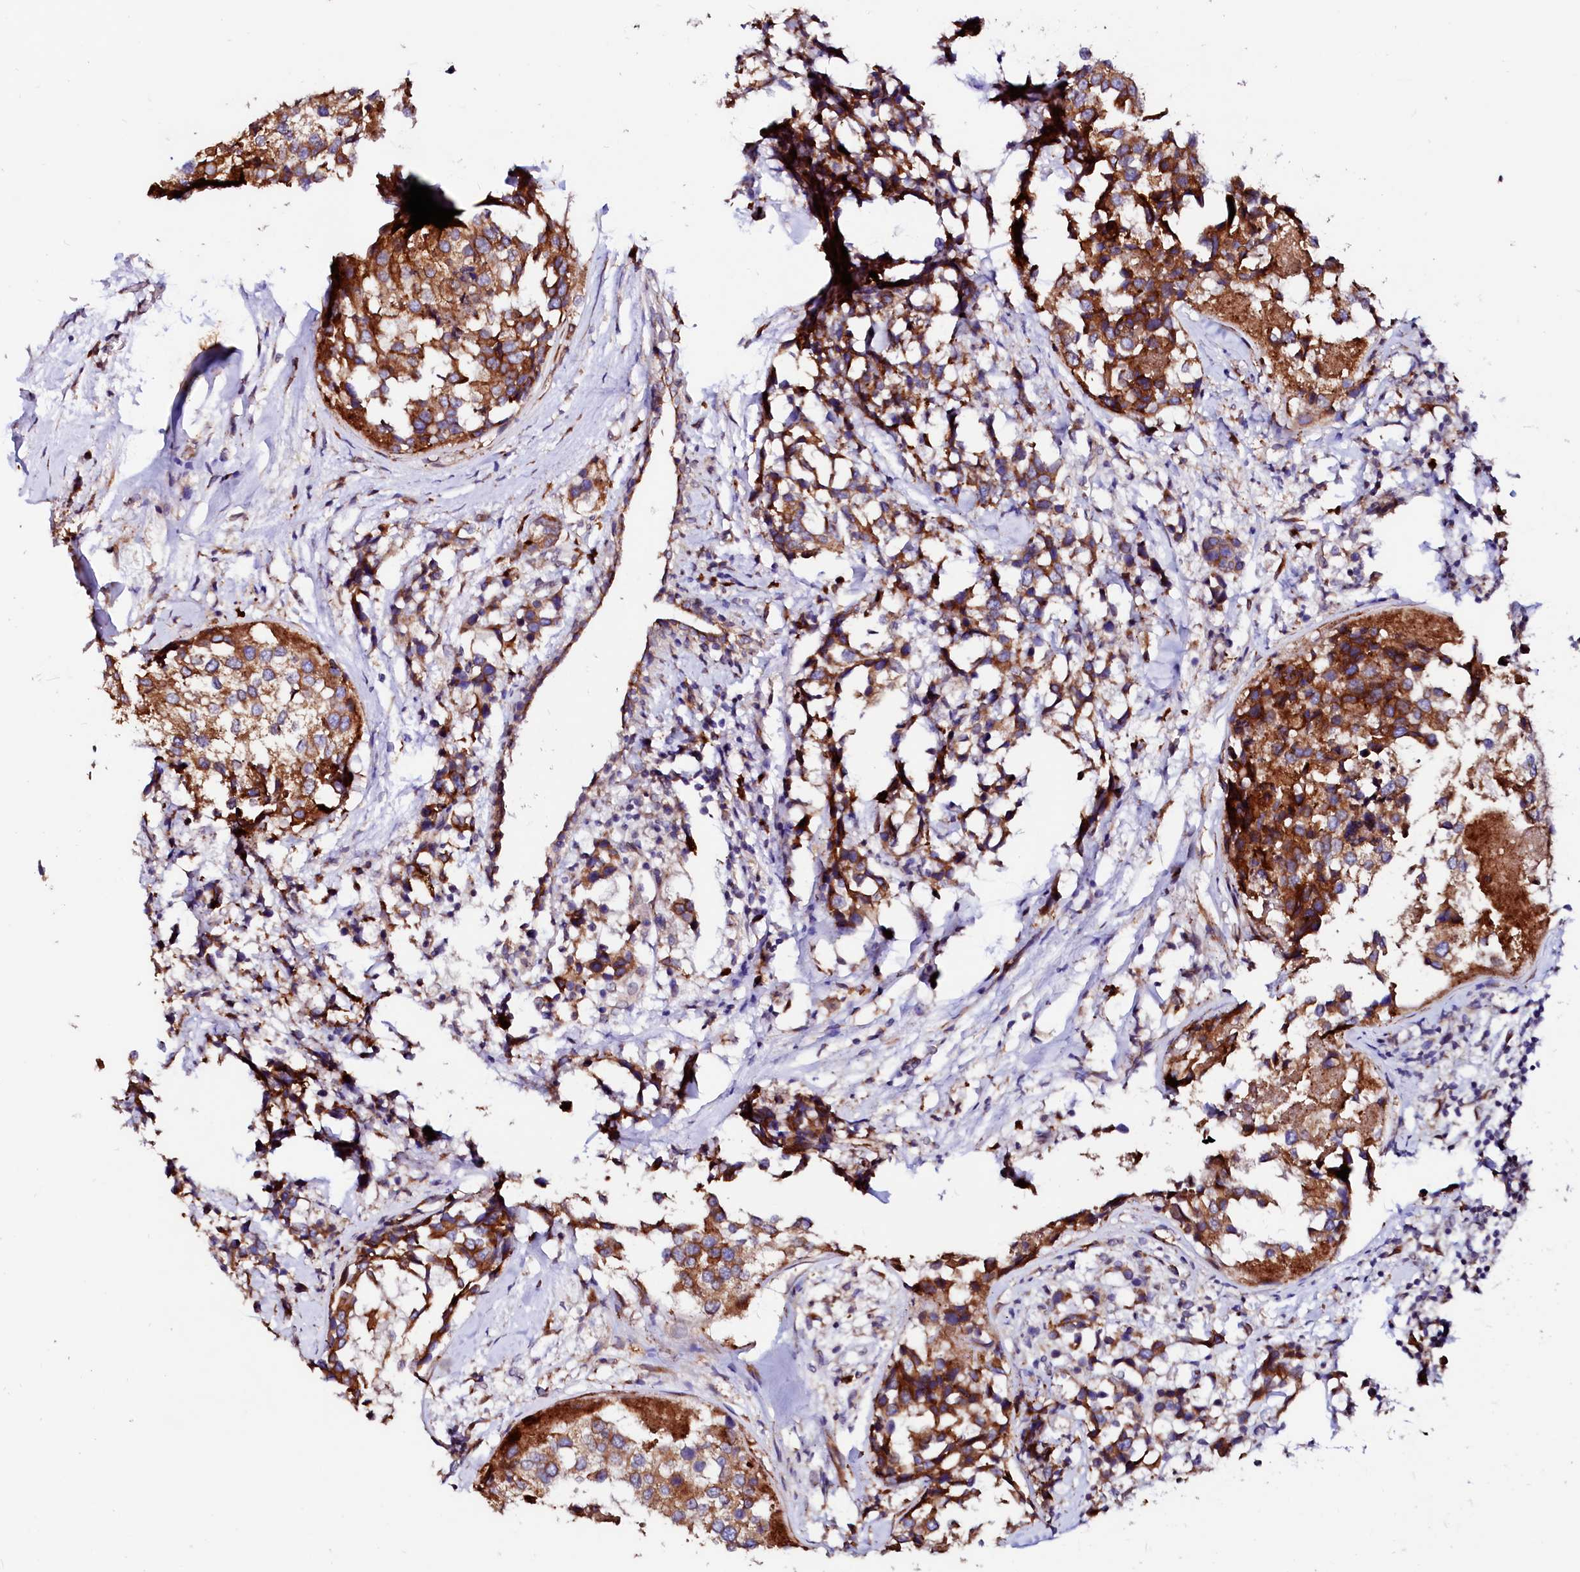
{"staining": {"intensity": "strong", "quantity": ">75%", "location": "cytoplasmic/membranous"}, "tissue": "breast cancer", "cell_type": "Tumor cells", "image_type": "cancer", "snomed": [{"axis": "morphology", "description": "Lobular carcinoma"}, {"axis": "topography", "description": "Breast"}], "caption": "Strong cytoplasmic/membranous positivity is present in about >75% of tumor cells in breast cancer.", "gene": "LMAN1", "patient": {"sex": "female", "age": 59}}